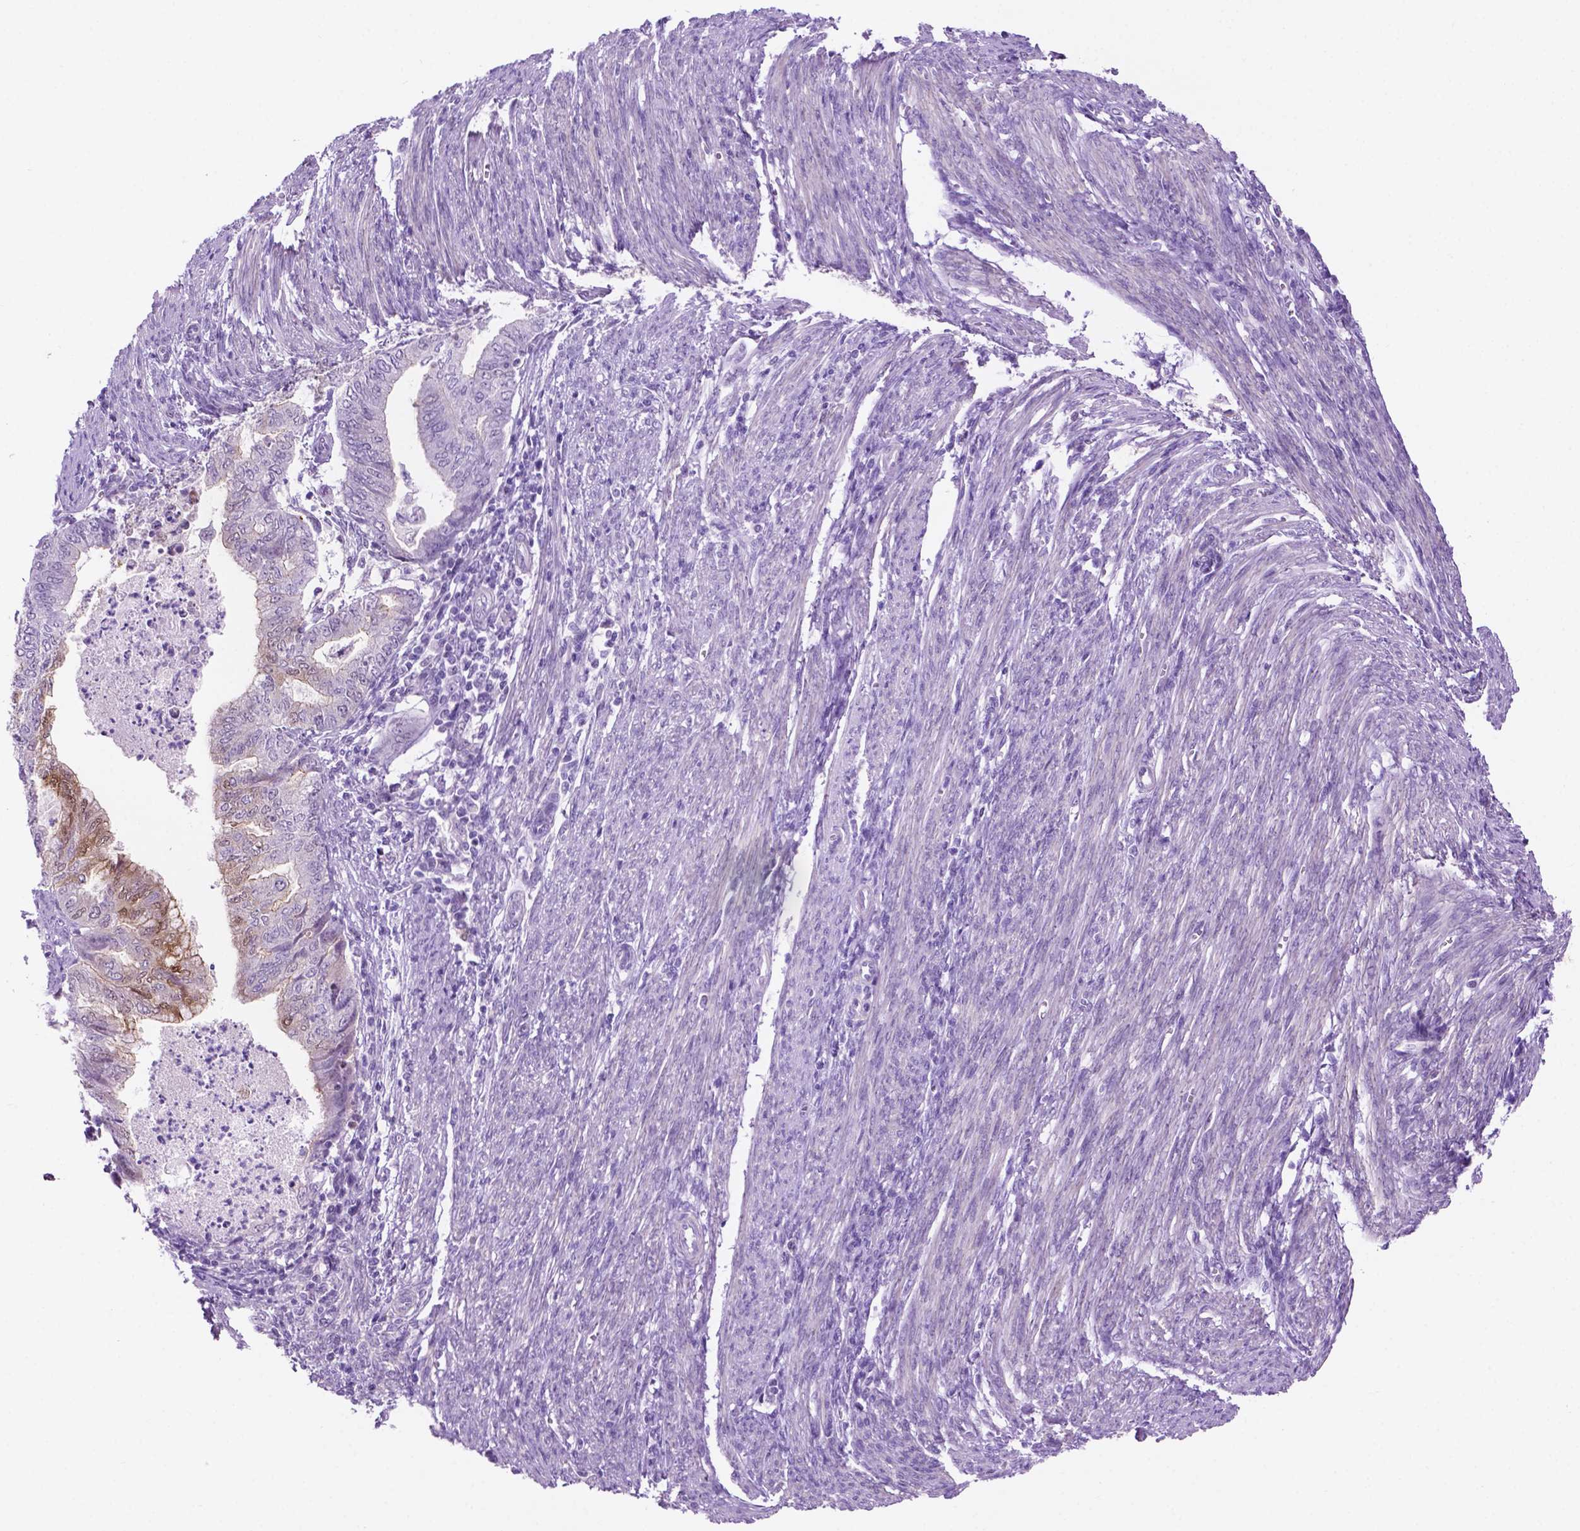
{"staining": {"intensity": "negative", "quantity": "none", "location": "none"}, "tissue": "endometrial cancer", "cell_type": "Tumor cells", "image_type": "cancer", "snomed": [{"axis": "morphology", "description": "Adenocarcinoma, NOS"}, {"axis": "topography", "description": "Endometrium"}], "caption": "DAB immunohistochemical staining of endometrial cancer demonstrates no significant positivity in tumor cells. Nuclei are stained in blue.", "gene": "ACY3", "patient": {"sex": "female", "age": 79}}